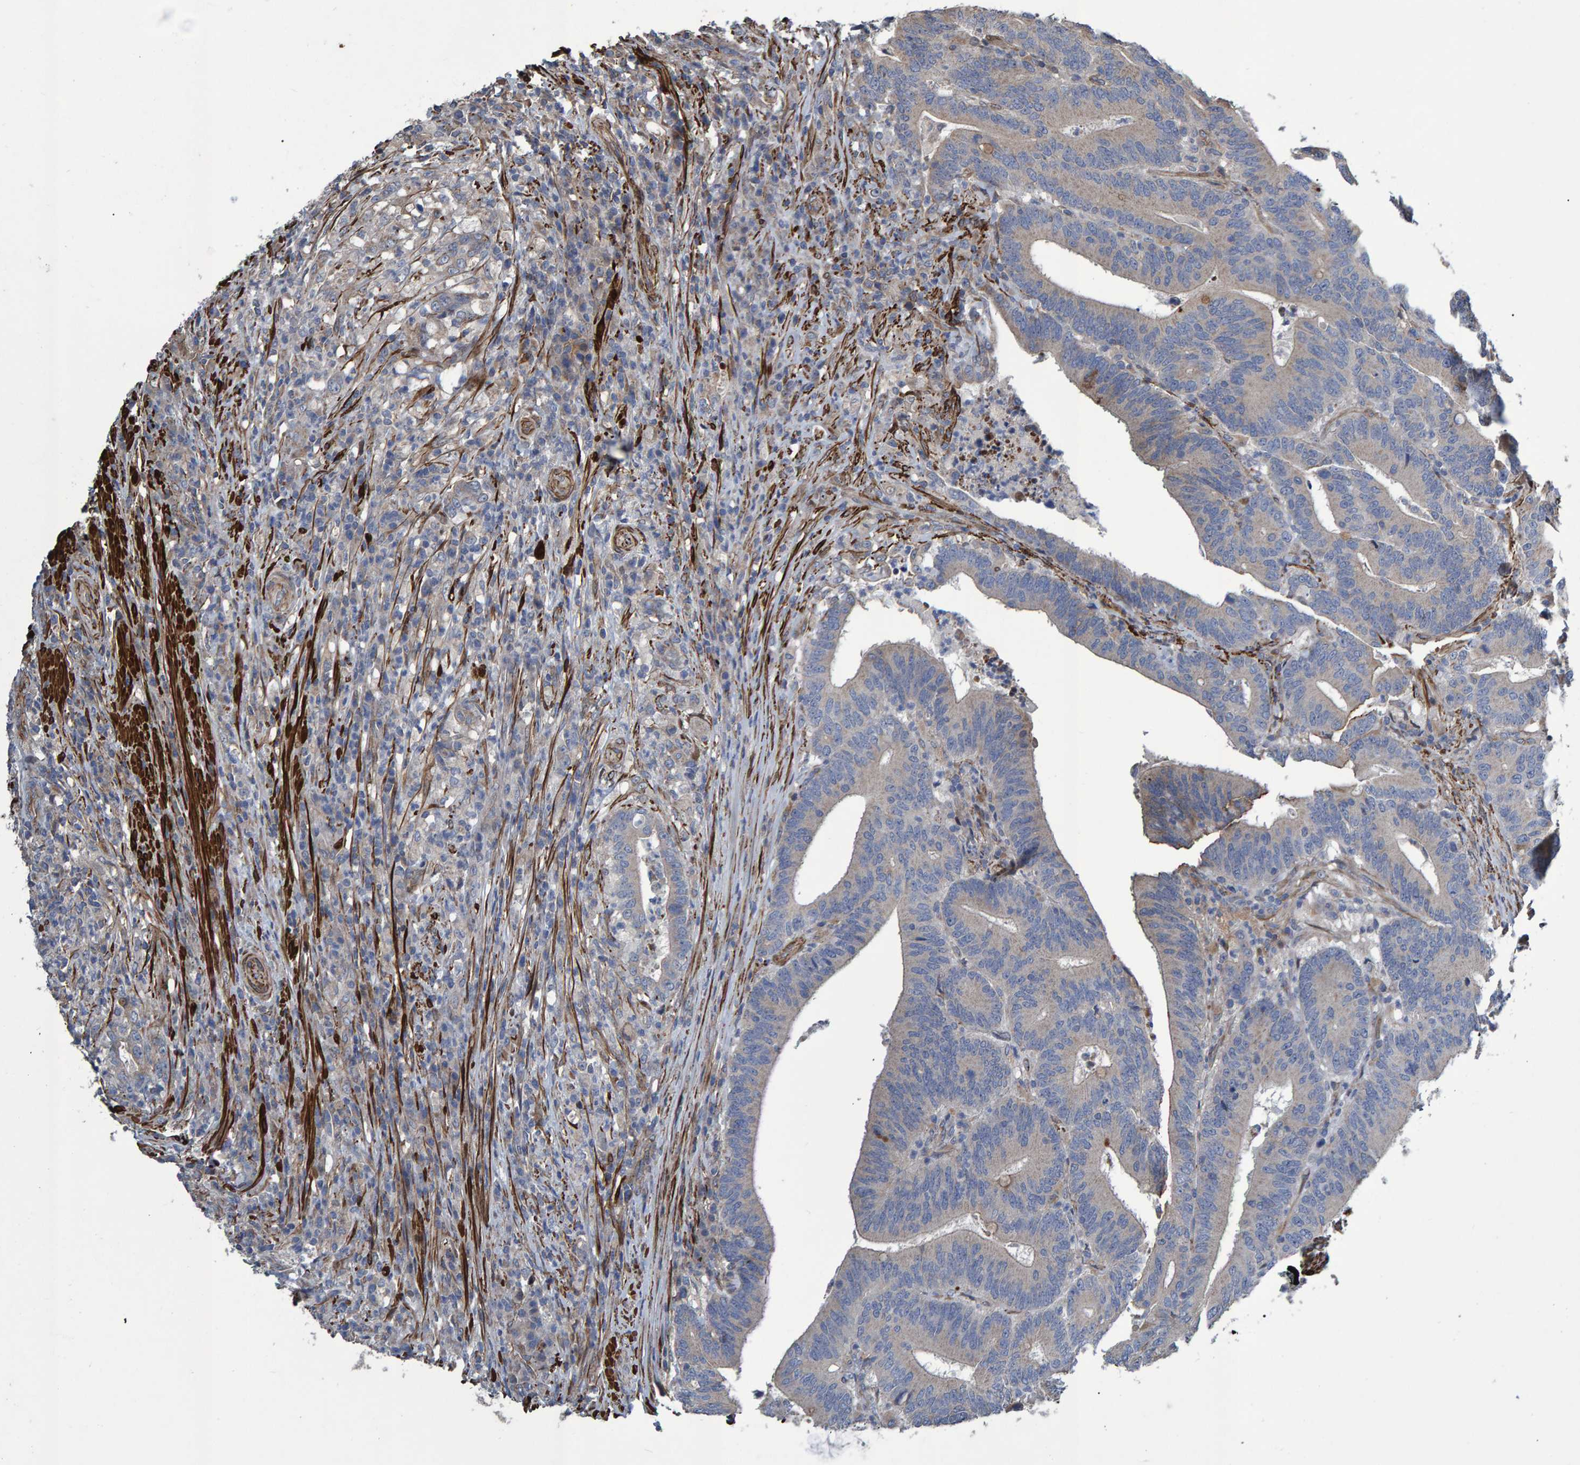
{"staining": {"intensity": "moderate", "quantity": "<25%", "location": "cytoplasmic/membranous"}, "tissue": "colorectal cancer", "cell_type": "Tumor cells", "image_type": "cancer", "snomed": [{"axis": "morphology", "description": "Adenocarcinoma, NOS"}, {"axis": "topography", "description": "Colon"}], "caption": "The photomicrograph shows staining of colorectal adenocarcinoma, revealing moderate cytoplasmic/membranous protein positivity (brown color) within tumor cells.", "gene": "SLIT2", "patient": {"sex": "female", "age": 66}}